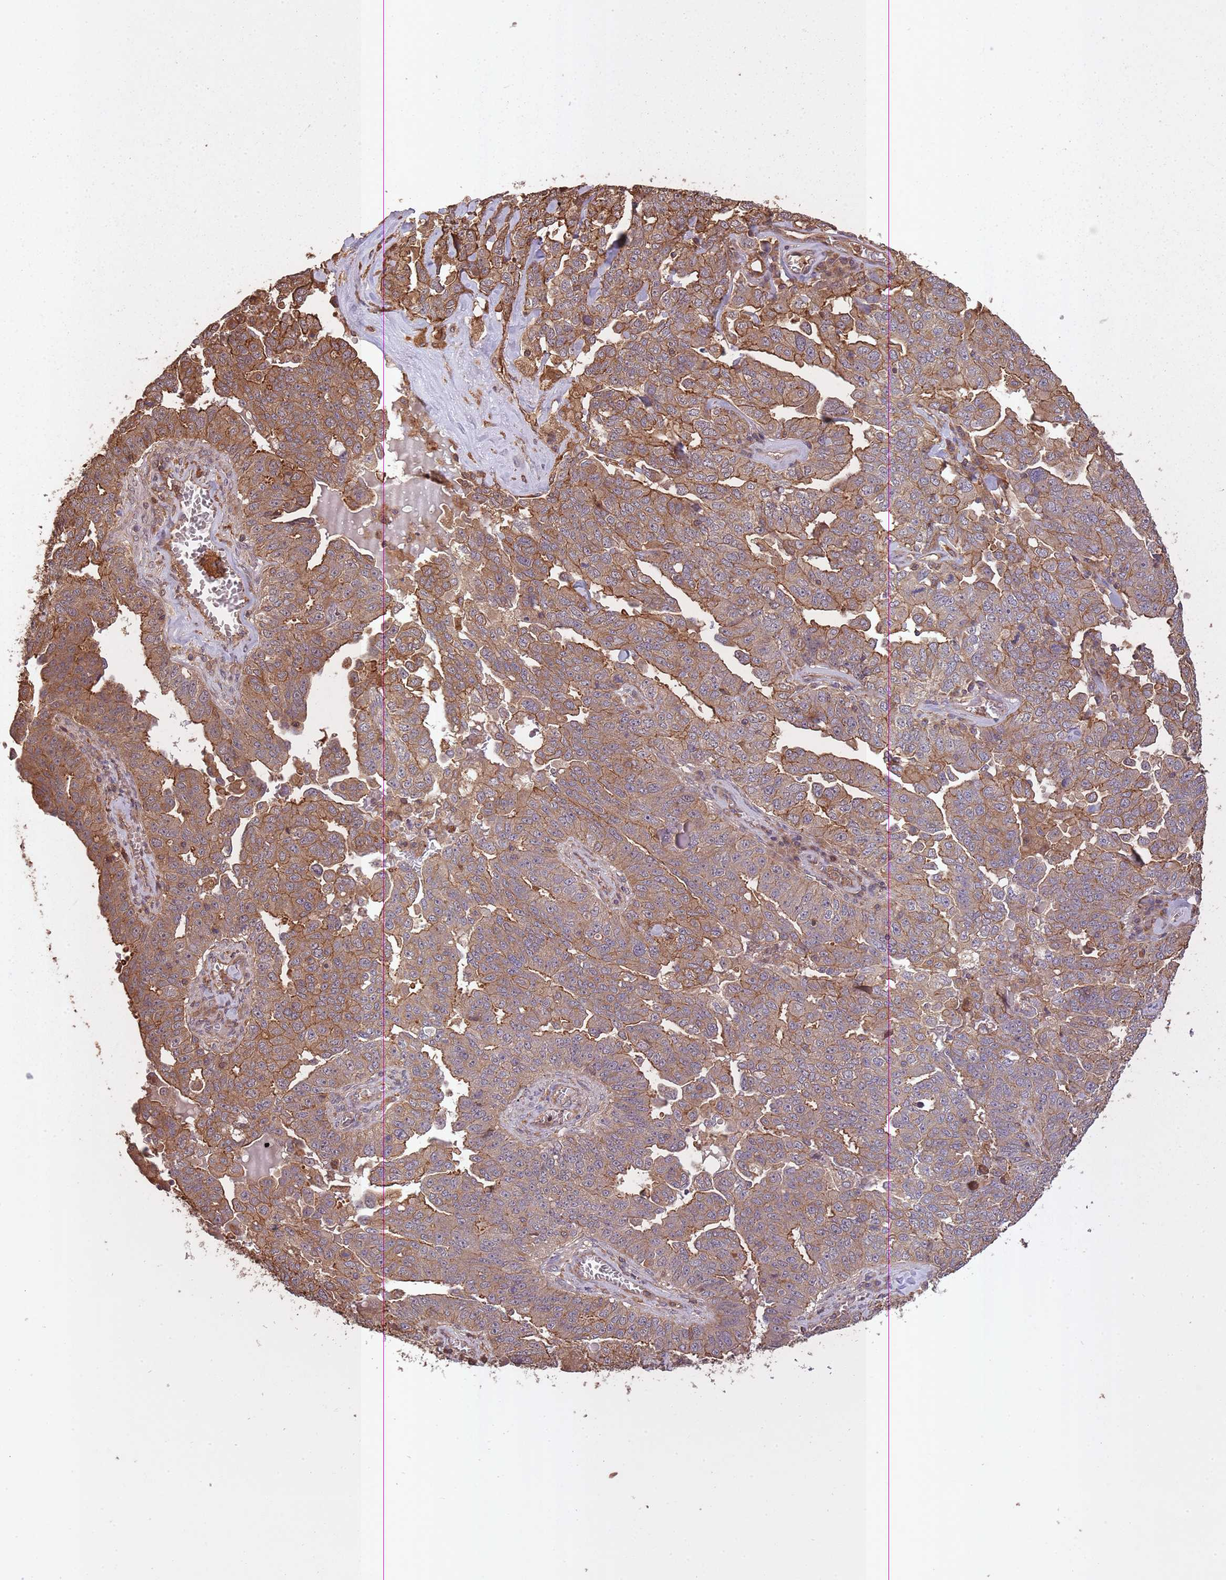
{"staining": {"intensity": "strong", "quantity": ">75%", "location": "cytoplasmic/membranous"}, "tissue": "ovarian cancer", "cell_type": "Tumor cells", "image_type": "cancer", "snomed": [{"axis": "morphology", "description": "Carcinoma, endometroid"}, {"axis": "topography", "description": "Ovary"}], "caption": "Strong cytoplasmic/membranous protein staining is seen in approximately >75% of tumor cells in endometroid carcinoma (ovarian).", "gene": "ARMH3", "patient": {"sex": "female", "age": 62}}